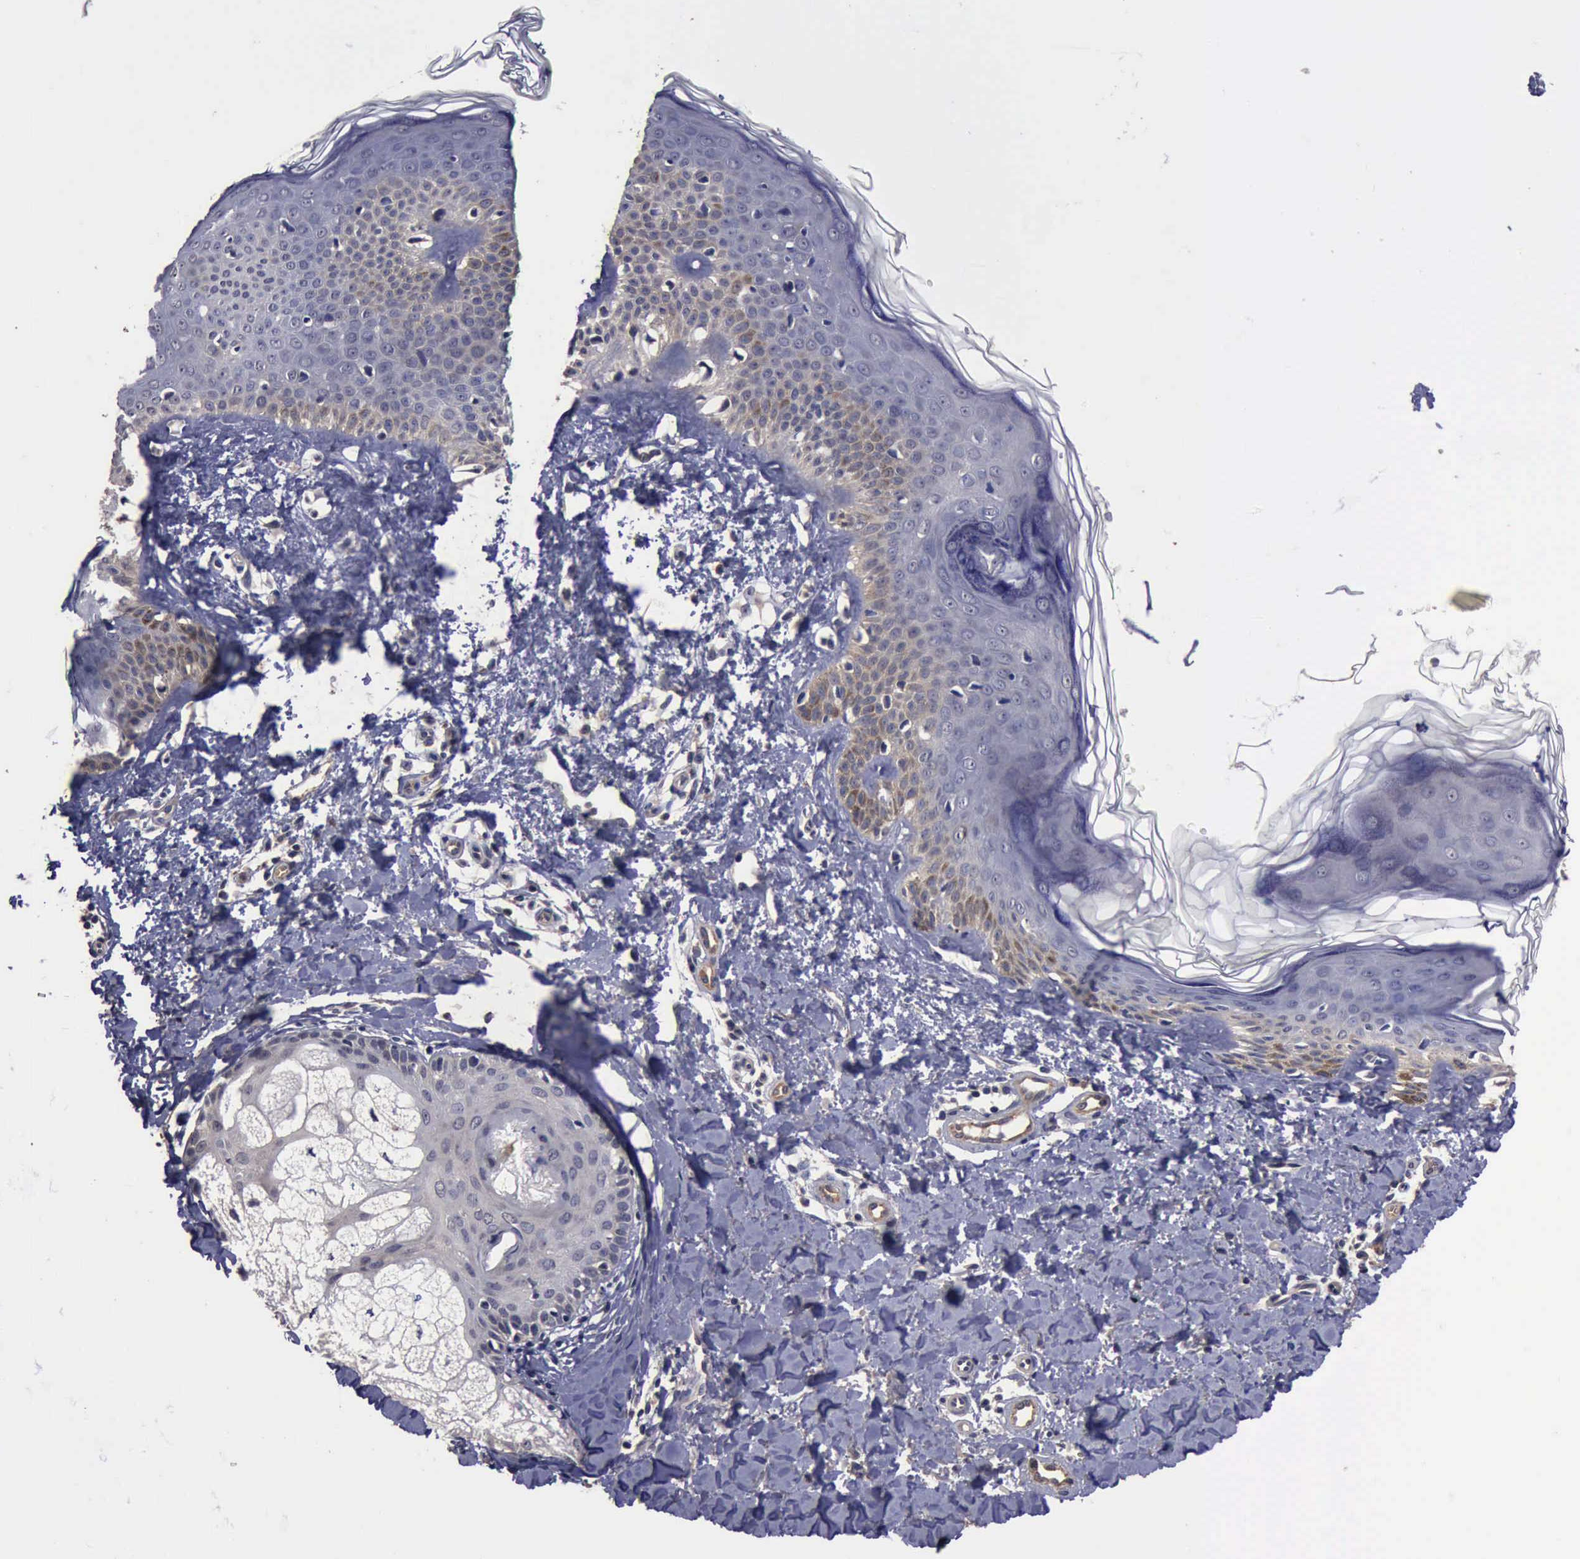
{"staining": {"intensity": "weak", "quantity": "25%-75%", "location": "cytoplasmic/membranous"}, "tissue": "melanoma", "cell_type": "Tumor cells", "image_type": "cancer", "snomed": [{"axis": "morphology", "description": "Malignant melanoma, NOS"}, {"axis": "topography", "description": "Skin"}], "caption": "Immunohistochemical staining of malignant melanoma exhibits low levels of weak cytoplasmic/membranous protein staining in approximately 25%-75% of tumor cells.", "gene": "CRKL", "patient": {"sex": "male", "age": 49}}